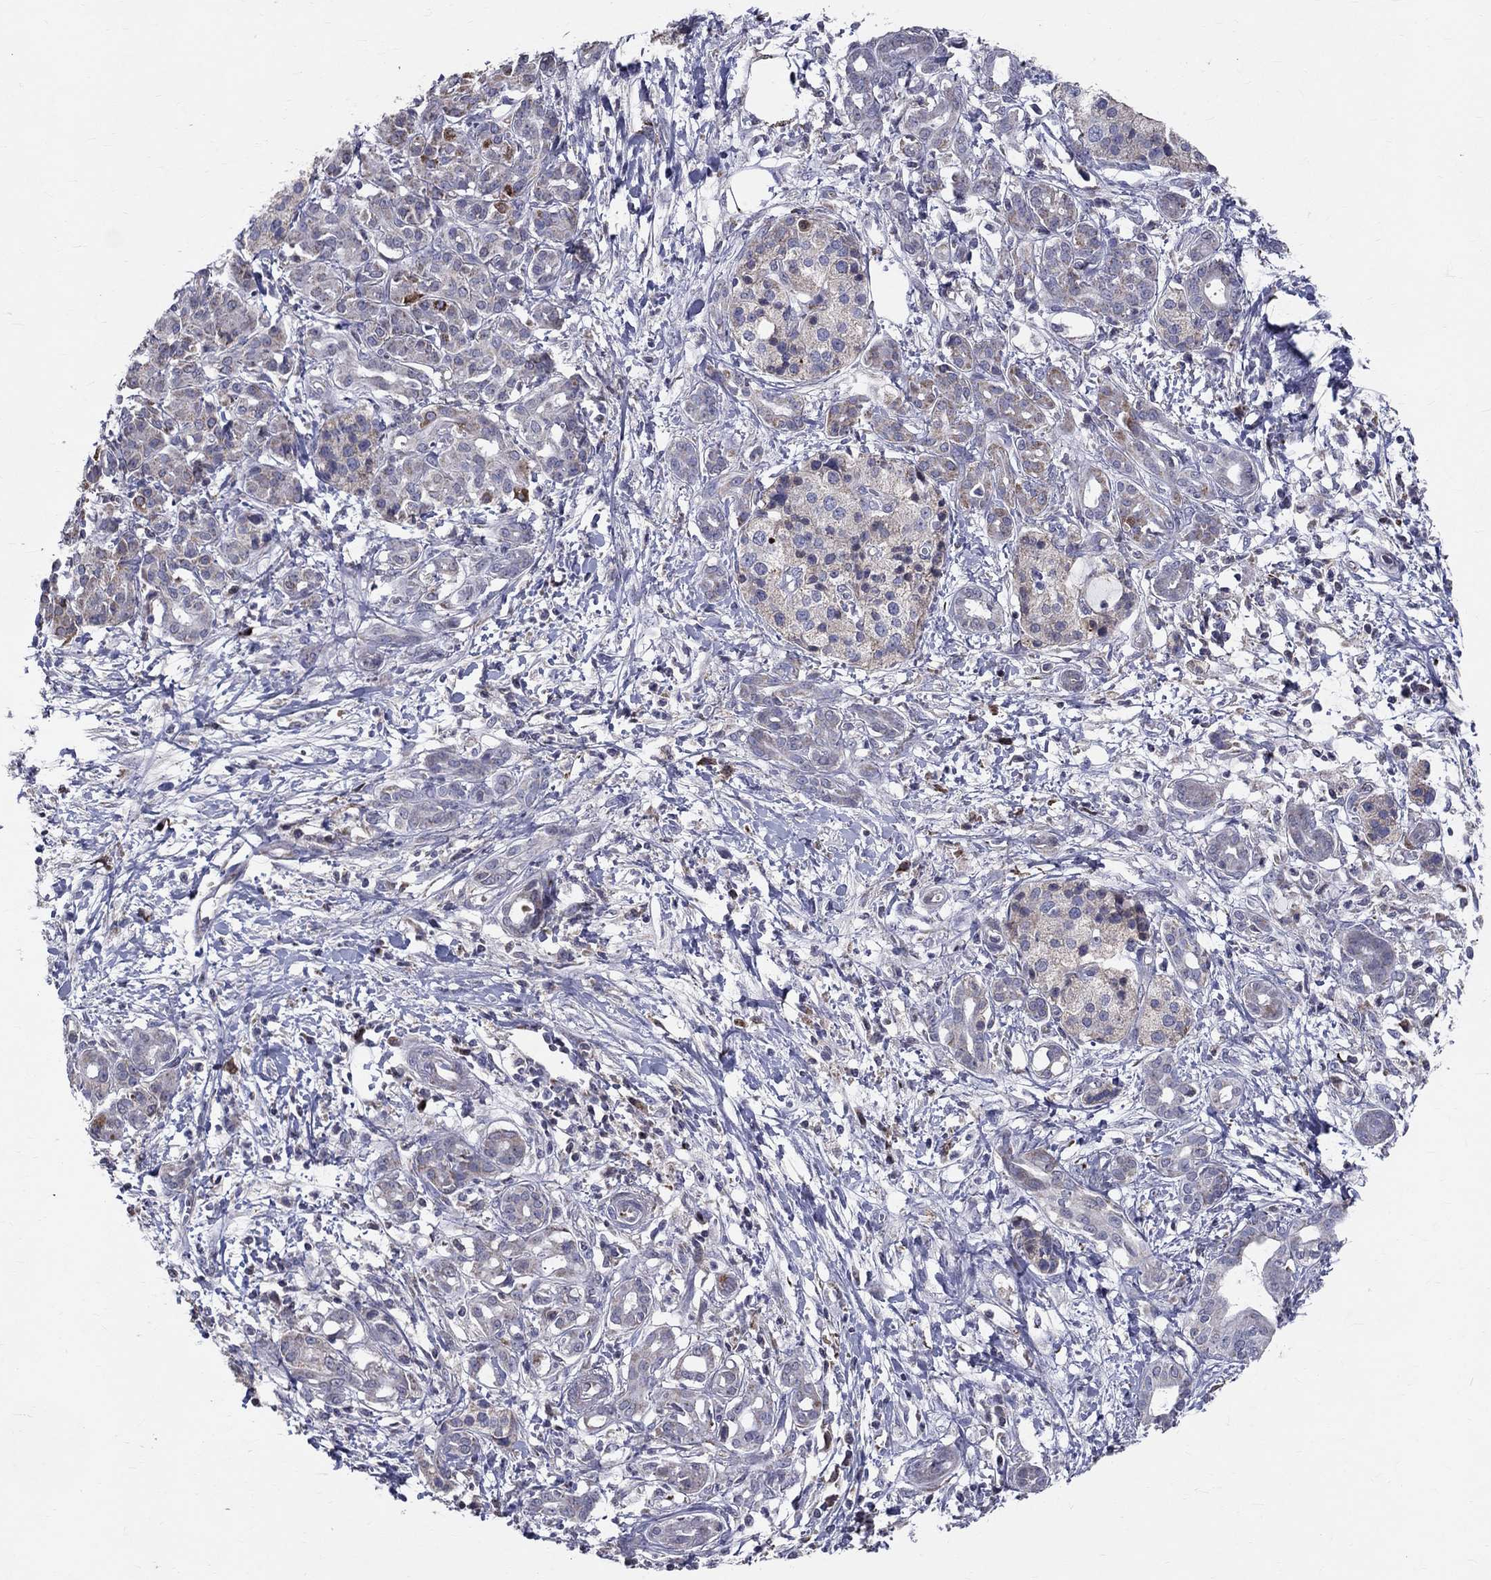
{"staining": {"intensity": "moderate", "quantity": "<25%", "location": "cytoplasmic/membranous"}, "tissue": "pancreatic cancer", "cell_type": "Tumor cells", "image_type": "cancer", "snomed": [{"axis": "morphology", "description": "Adenocarcinoma, NOS"}, {"axis": "topography", "description": "Pancreas"}], "caption": "Immunohistochemical staining of pancreatic cancer exhibits low levels of moderate cytoplasmic/membranous protein staining in approximately <25% of tumor cells.", "gene": "SLC4A10", "patient": {"sex": "male", "age": 72}}